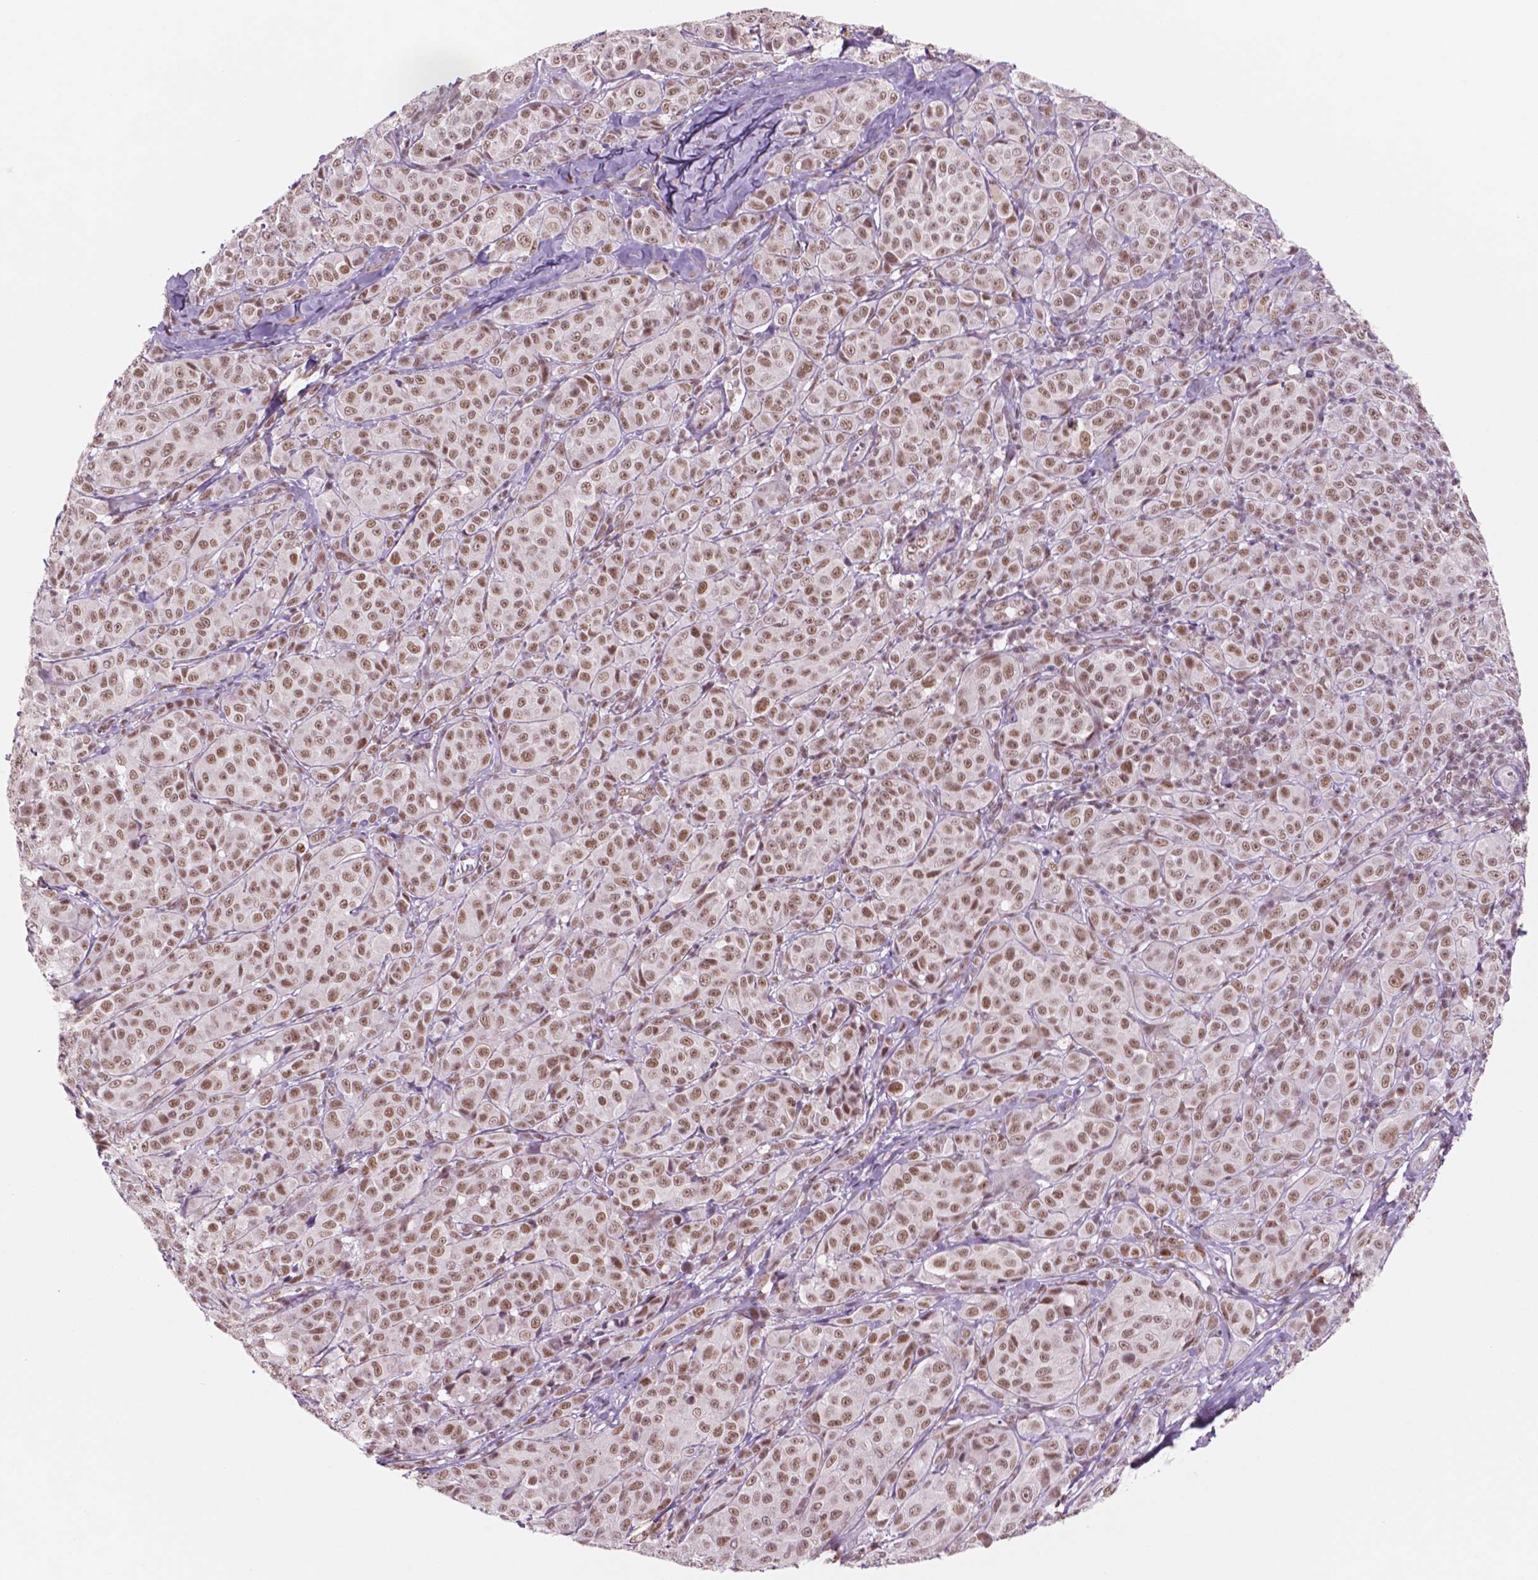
{"staining": {"intensity": "moderate", "quantity": ">75%", "location": "nuclear"}, "tissue": "melanoma", "cell_type": "Tumor cells", "image_type": "cancer", "snomed": [{"axis": "morphology", "description": "Malignant melanoma, NOS"}, {"axis": "topography", "description": "Skin"}], "caption": "Immunohistochemistry photomicrograph of human melanoma stained for a protein (brown), which reveals medium levels of moderate nuclear staining in approximately >75% of tumor cells.", "gene": "CTR9", "patient": {"sex": "male", "age": 89}}